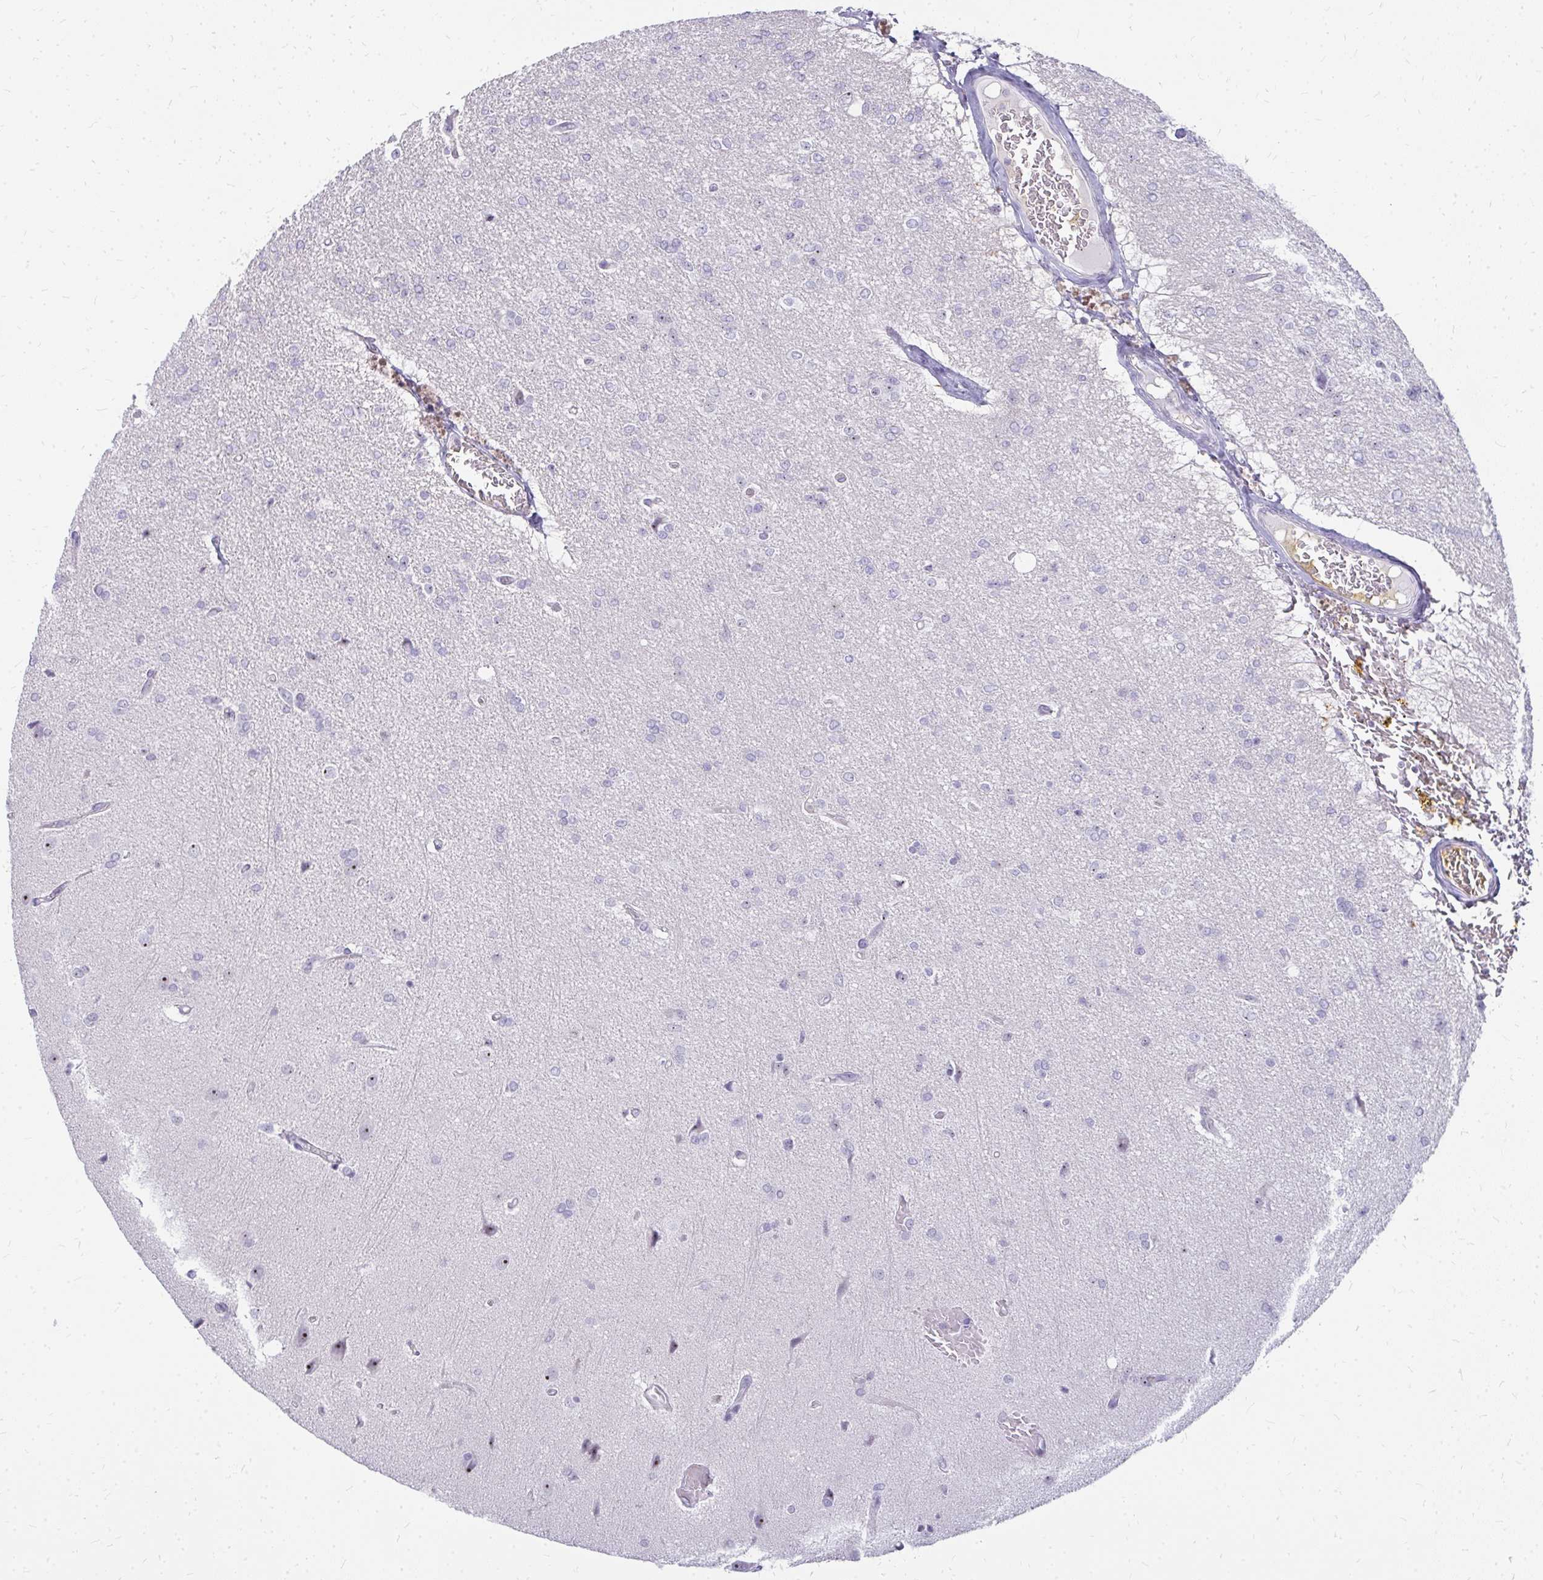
{"staining": {"intensity": "negative", "quantity": "none", "location": "none"}, "tissue": "glioma", "cell_type": "Tumor cells", "image_type": "cancer", "snomed": [{"axis": "morphology", "description": "Glioma, malignant, Low grade"}, {"axis": "topography", "description": "Brain"}], "caption": "Immunohistochemical staining of human malignant low-grade glioma exhibits no significant staining in tumor cells.", "gene": "FAM9A", "patient": {"sex": "male", "age": 26}}